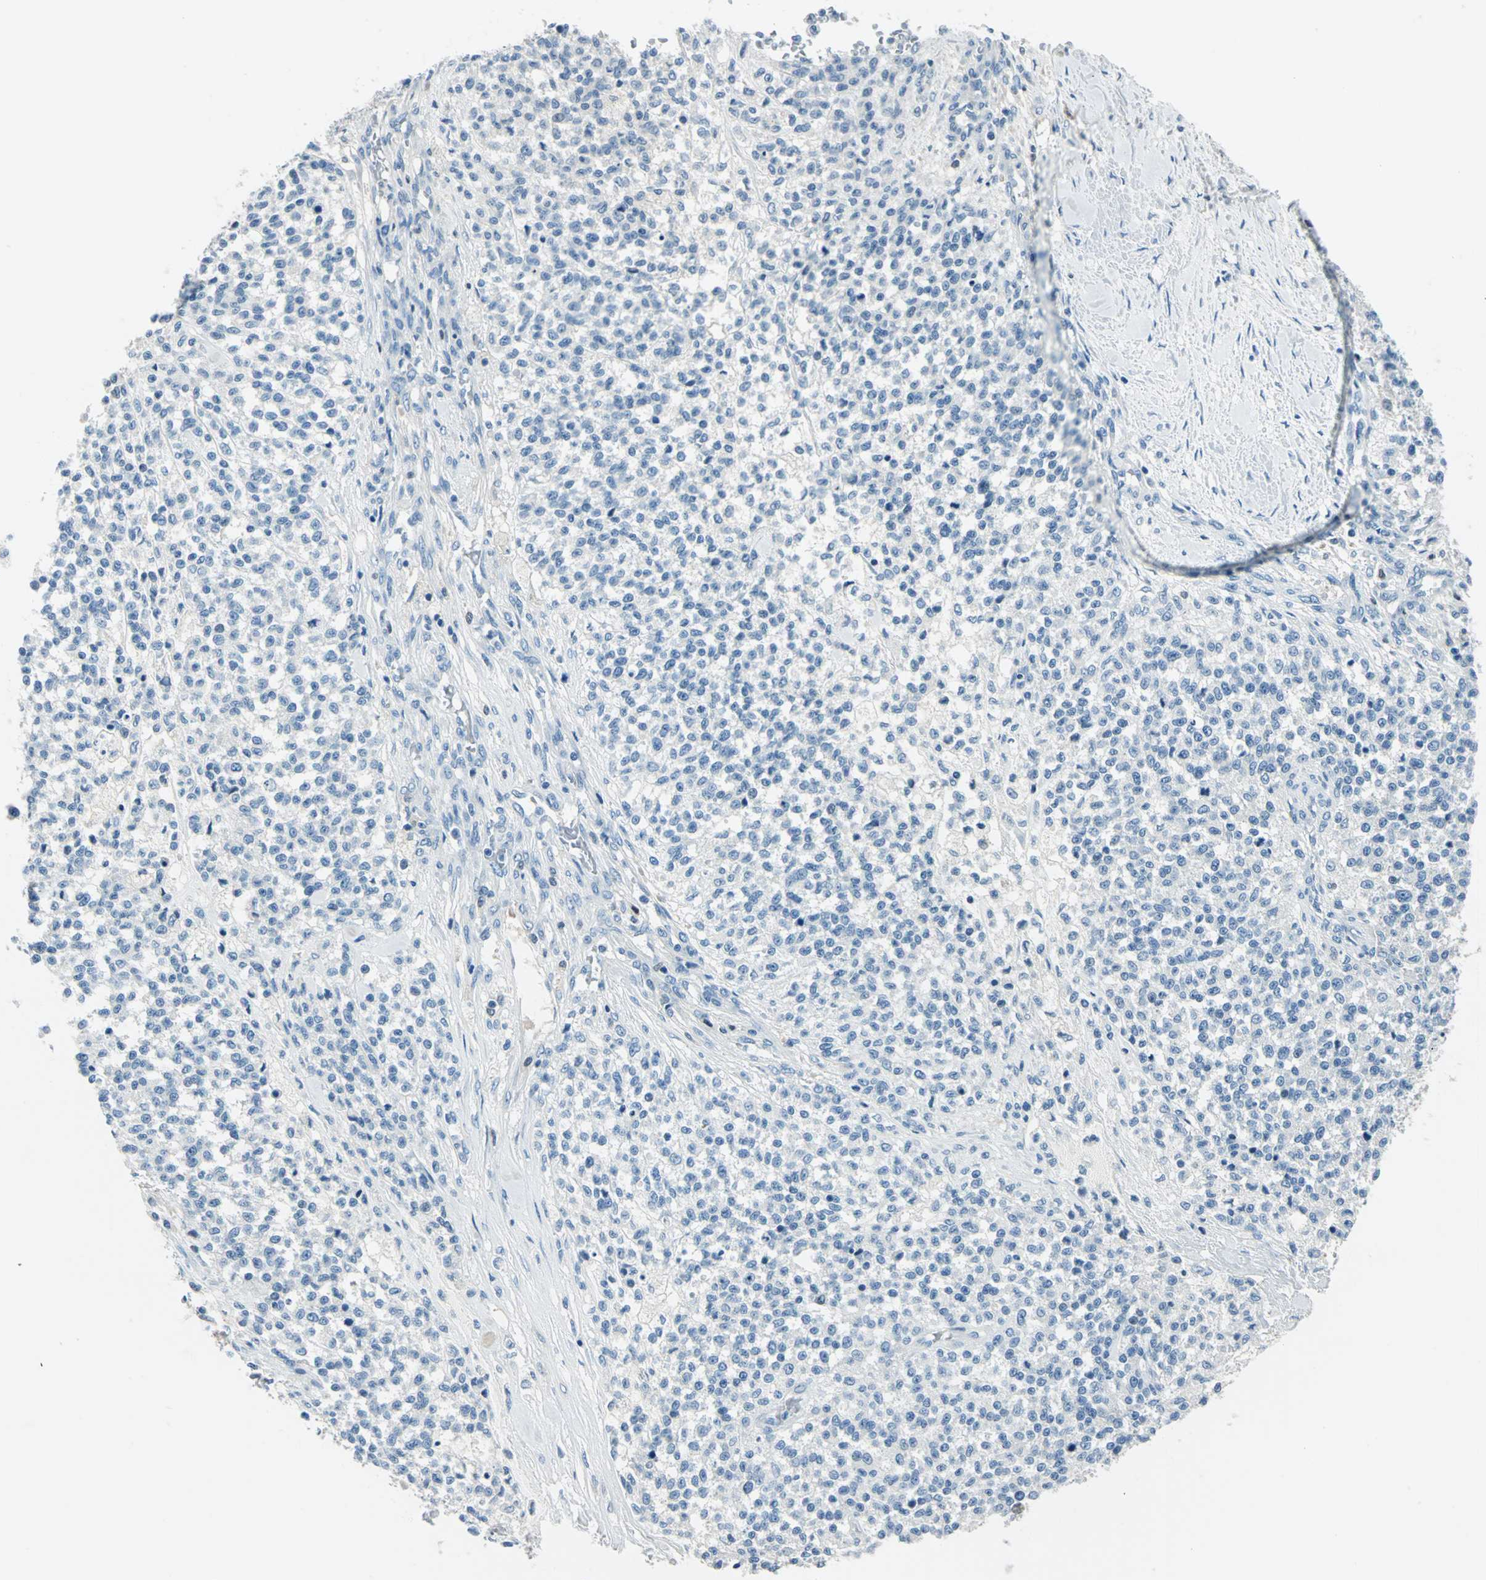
{"staining": {"intensity": "negative", "quantity": "none", "location": "none"}, "tissue": "testis cancer", "cell_type": "Tumor cells", "image_type": "cancer", "snomed": [{"axis": "morphology", "description": "Seminoma, NOS"}, {"axis": "topography", "description": "Testis"}], "caption": "Photomicrograph shows no significant protein staining in tumor cells of seminoma (testis).", "gene": "AKR1A1", "patient": {"sex": "male", "age": 59}}